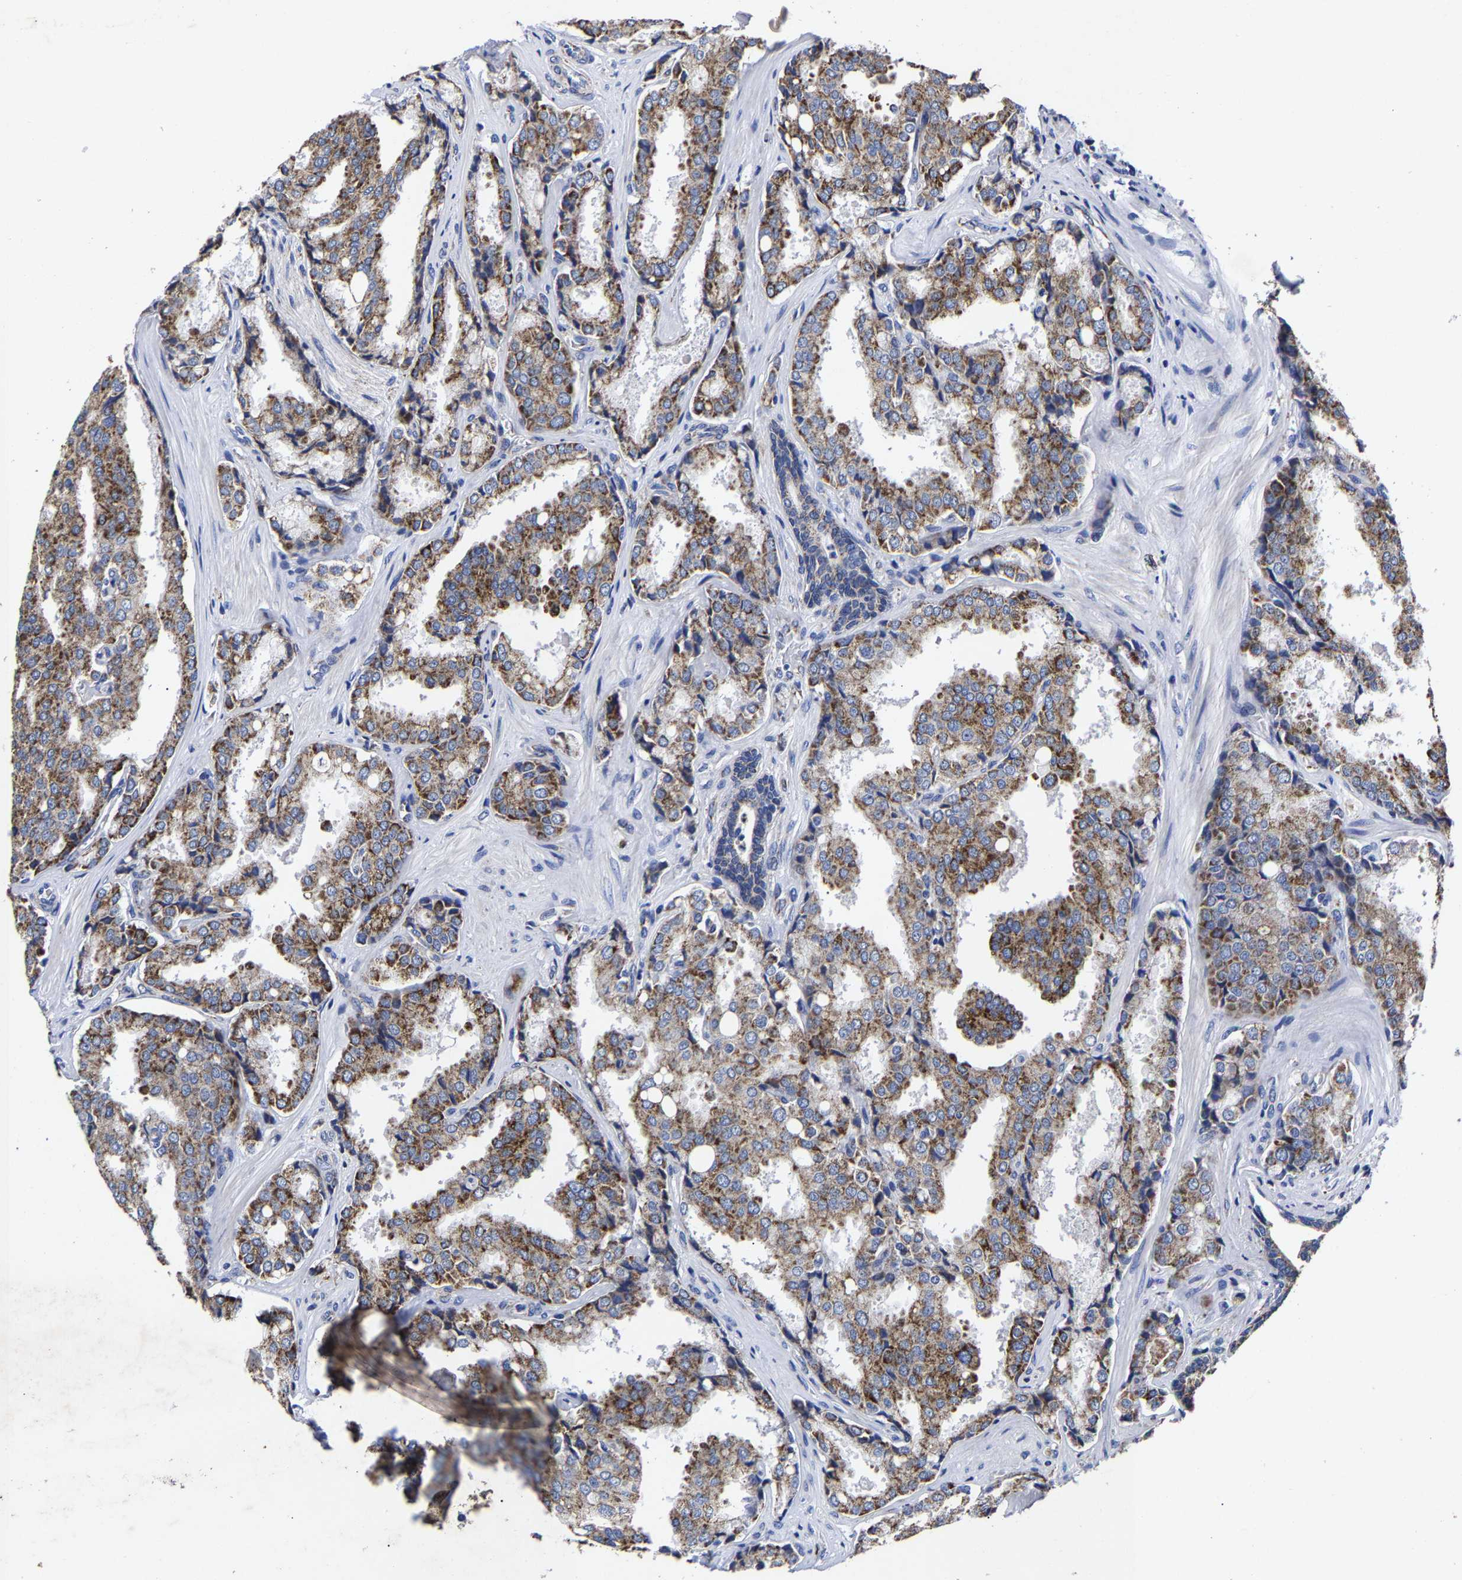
{"staining": {"intensity": "moderate", "quantity": ">75%", "location": "cytoplasmic/membranous"}, "tissue": "prostate cancer", "cell_type": "Tumor cells", "image_type": "cancer", "snomed": [{"axis": "morphology", "description": "Adenocarcinoma, High grade"}, {"axis": "topography", "description": "Prostate"}], "caption": "Protein staining by immunohistochemistry displays moderate cytoplasmic/membranous positivity in approximately >75% of tumor cells in prostate cancer (adenocarcinoma (high-grade)). The staining was performed using DAB (3,3'-diaminobenzidine) to visualize the protein expression in brown, while the nuclei were stained in blue with hematoxylin (Magnification: 20x).", "gene": "AASS", "patient": {"sex": "male", "age": 50}}